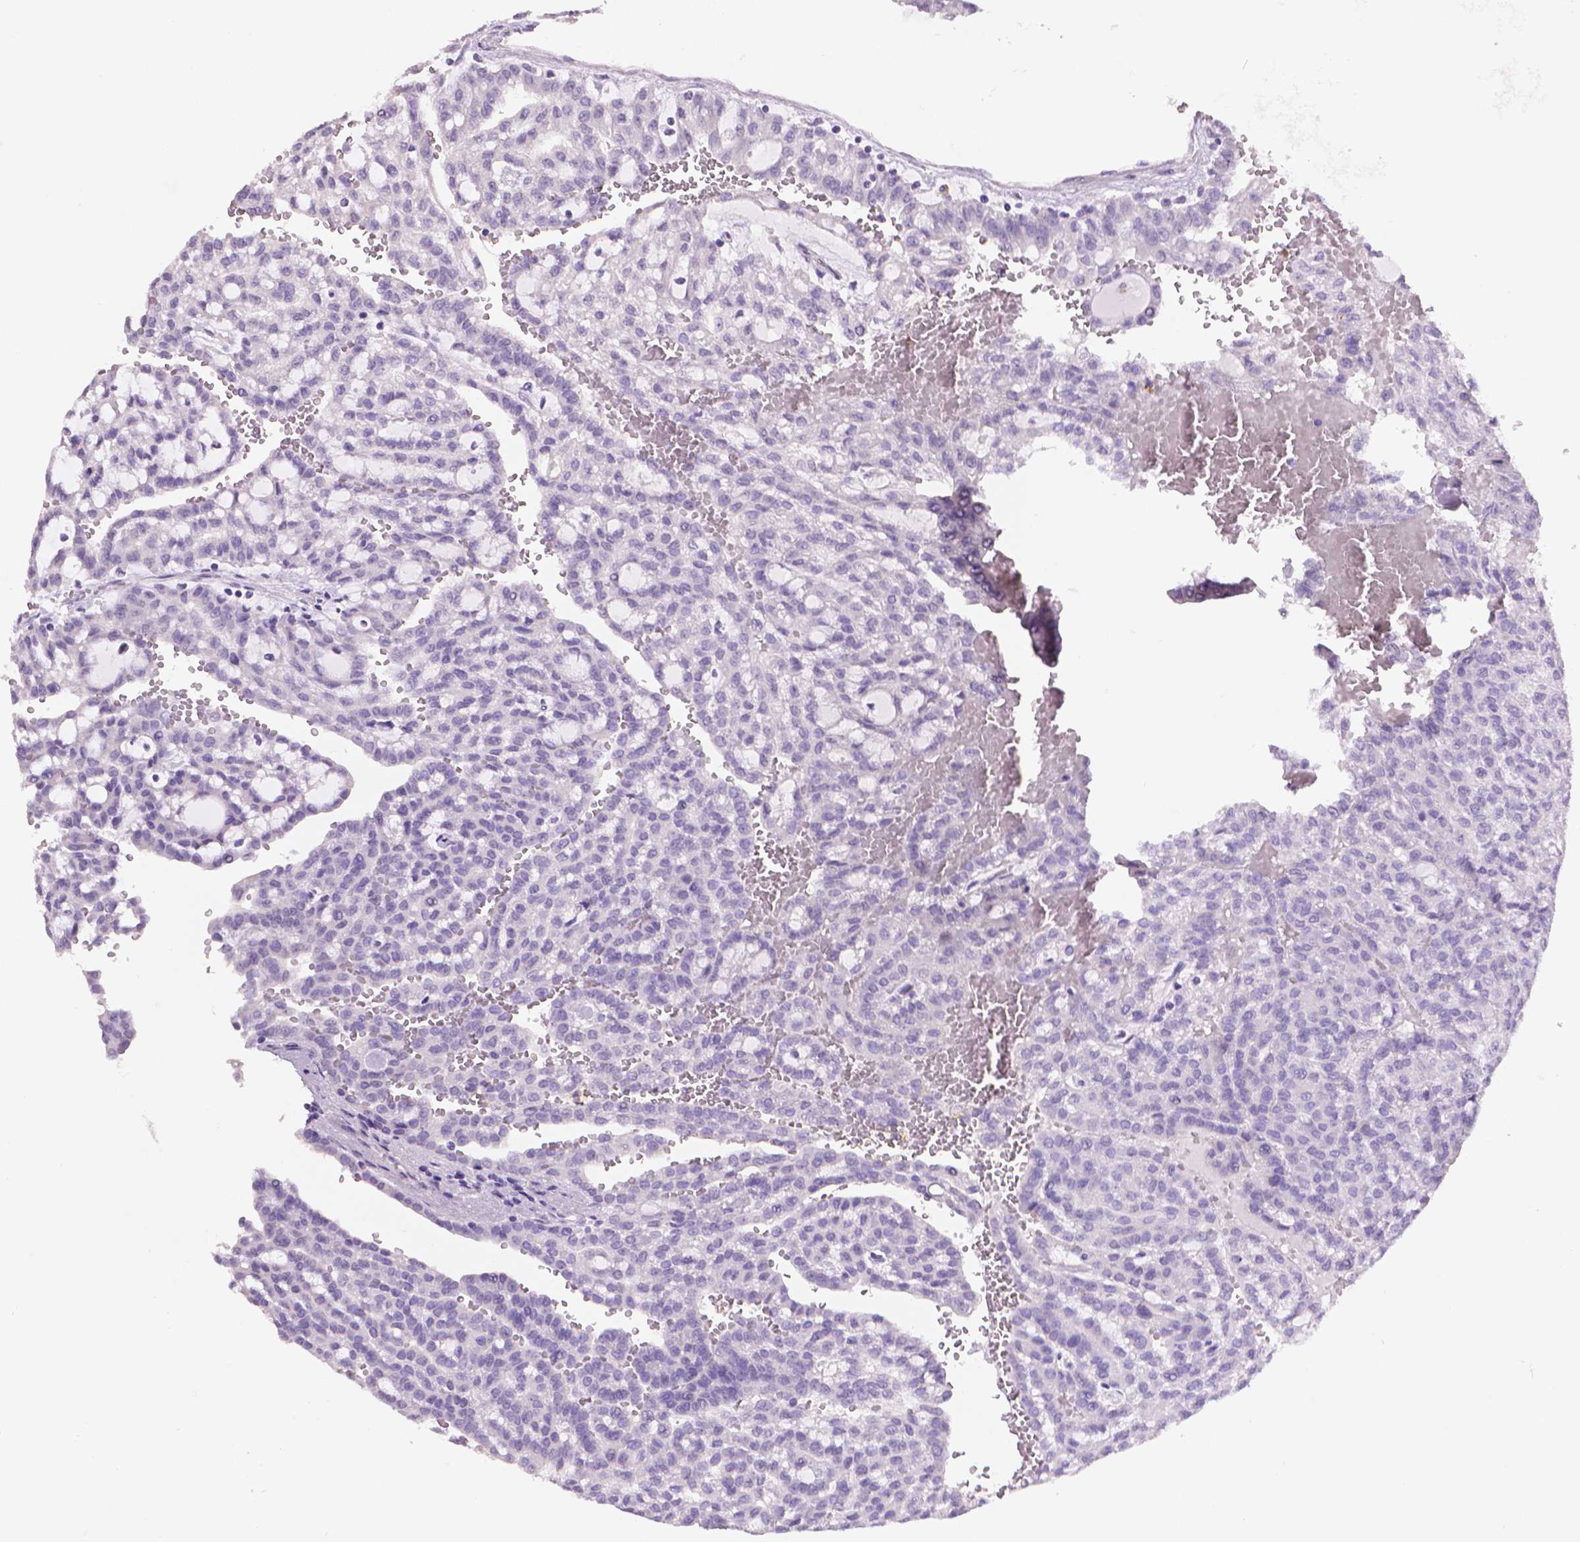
{"staining": {"intensity": "negative", "quantity": "none", "location": "none"}, "tissue": "renal cancer", "cell_type": "Tumor cells", "image_type": "cancer", "snomed": [{"axis": "morphology", "description": "Adenocarcinoma, NOS"}, {"axis": "topography", "description": "Kidney"}], "caption": "Tumor cells are negative for brown protein staining in renal cancer (adenocarcinoma).", "gene": "TNNI2", "patient": {"sex": "male", "age": 63}}